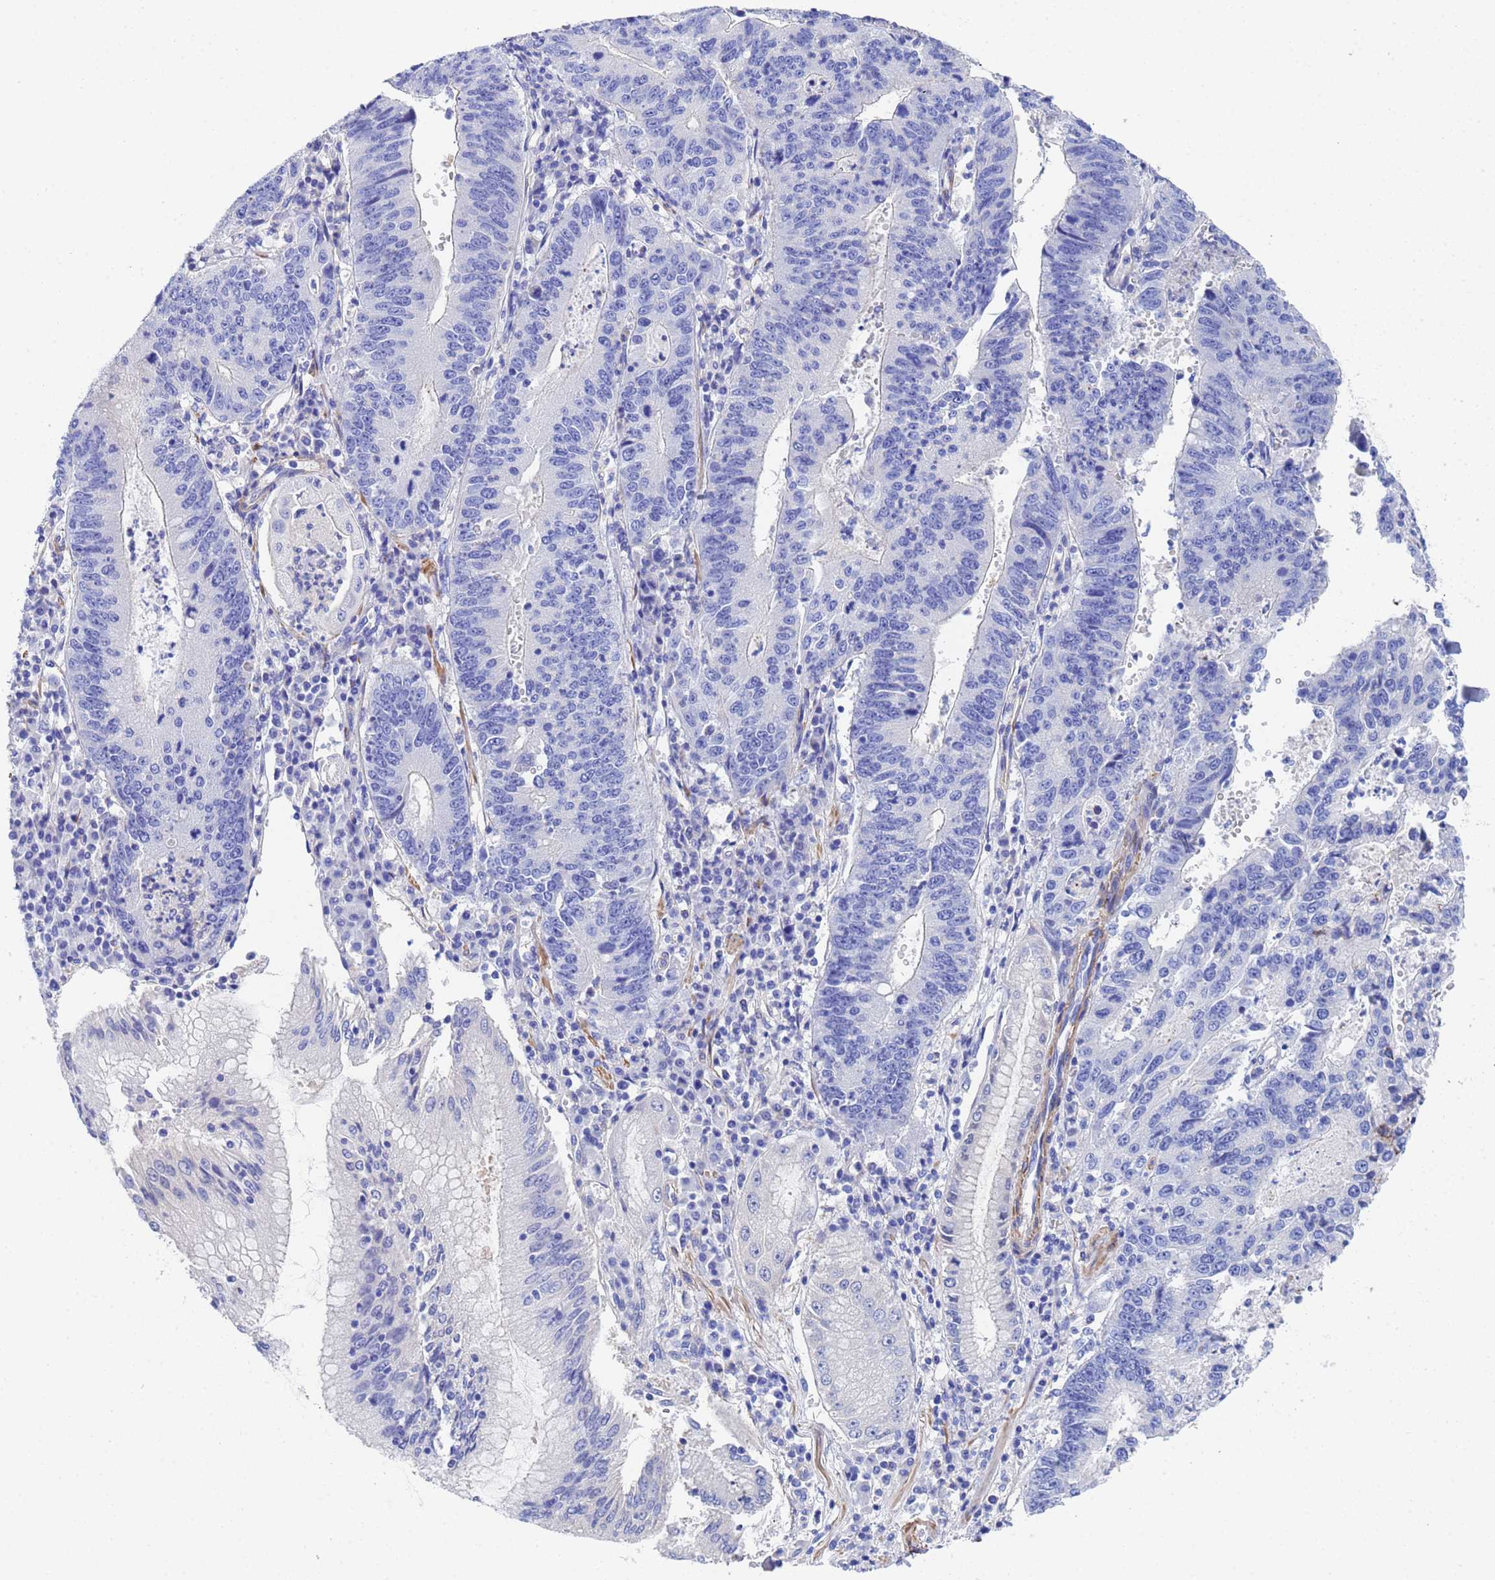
{"staining": {"intensity": "negative", "quantity": "none", "location": "none"}, "tissue": "stomach cancer", "cell_type": "Tumor cells", "image_type": "cancer", "snomed": [{"axis": "morphology", "description": "Adenocarcinoma, NOS"}, {"axis": "topography", "description": "Stomach"}], "caption": "There is no significant expression in tumor cells of stomach cancer (adenocarcinoma).", "gene": "CST4", "patient": {"sex": "male", "age": 59}}